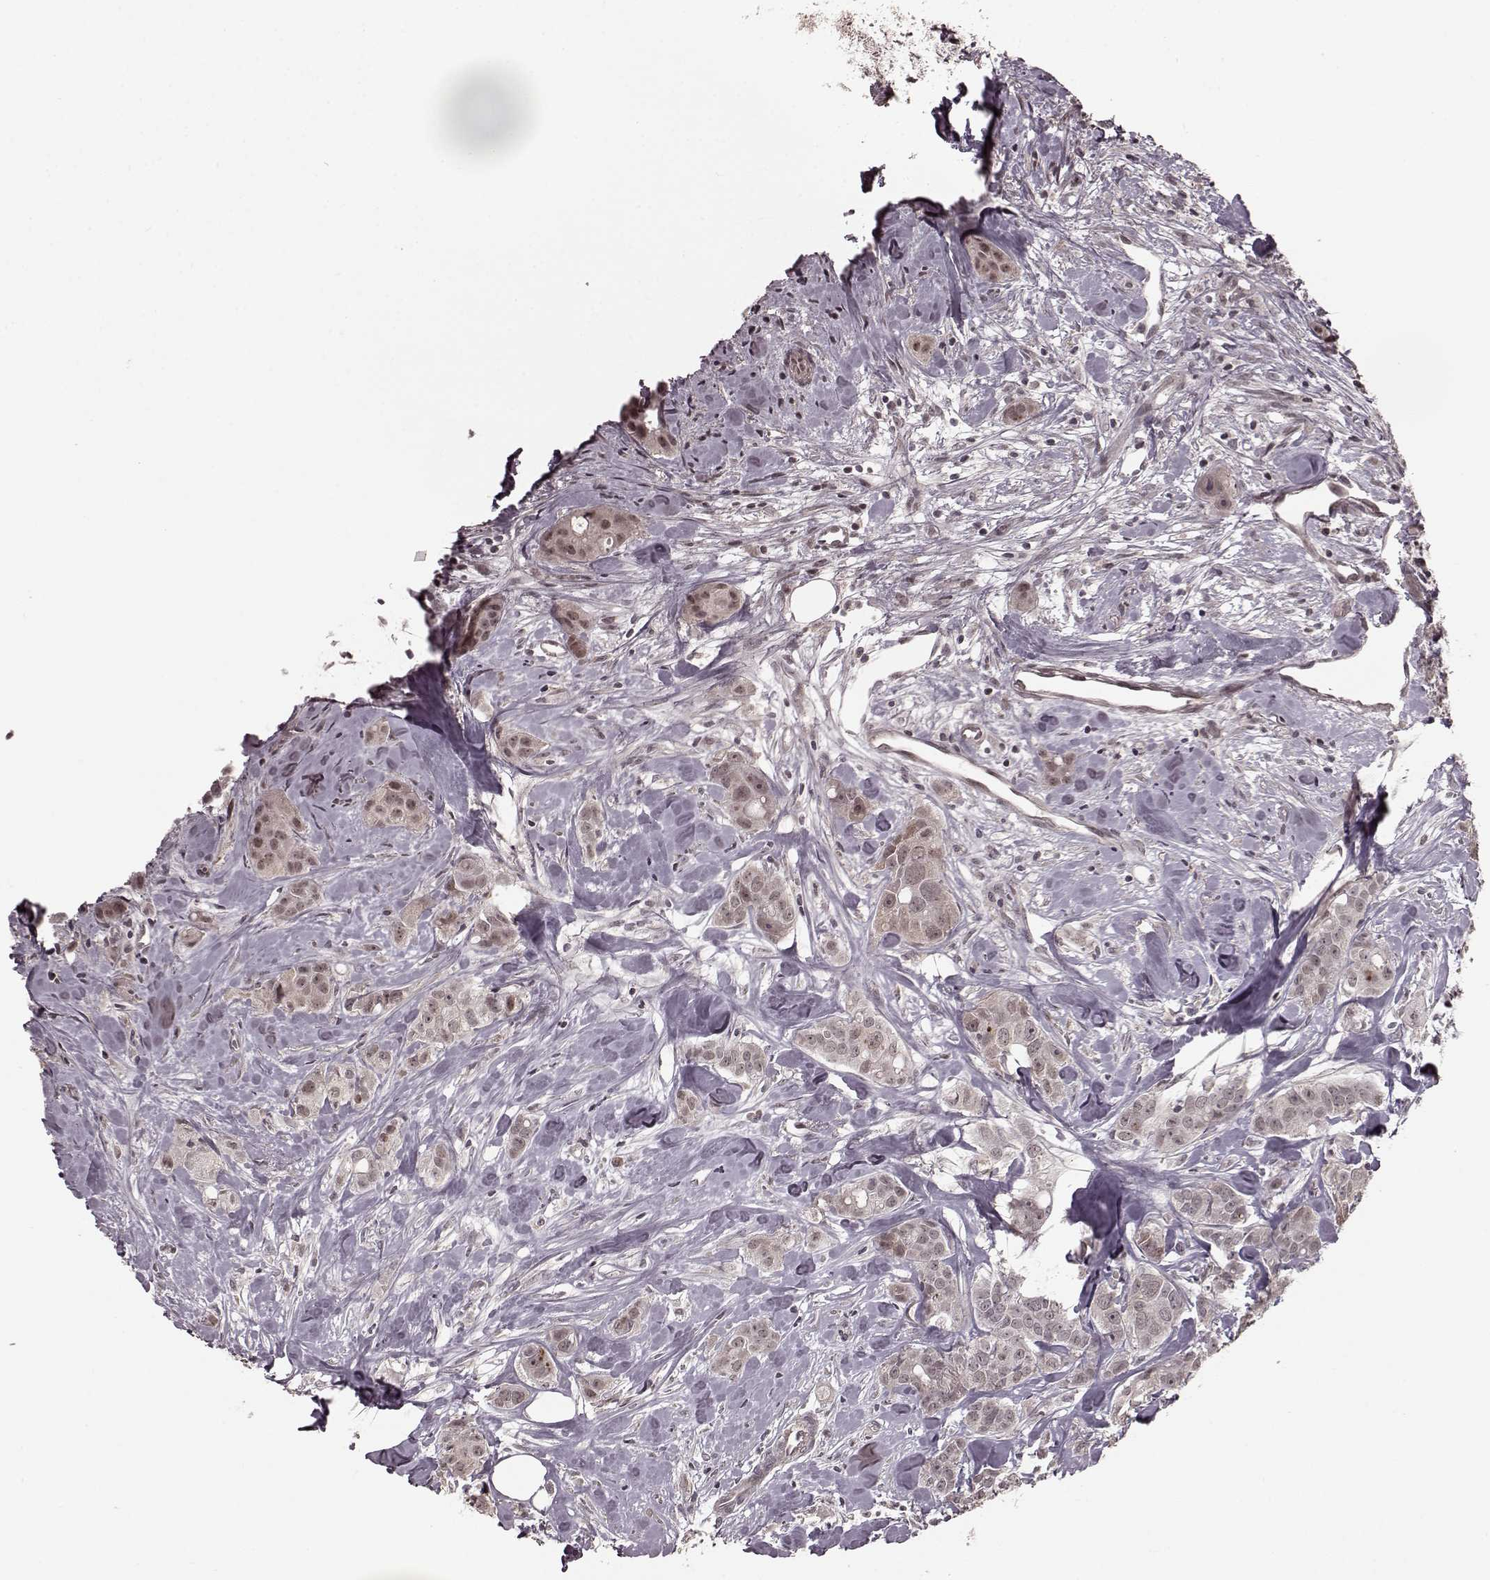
{"staining": {"intensity": "weak", "quantity": ">75%", "location": "cytoplasmic/membranous,nuclear"}, "tissue": "breast cancer", "cell_type": "Tumor cells", "image_type": "cancer", "snomed": [{"axis": "morphology", "description": "Duct carcinoma"}, {"axis": "topography", "description": "Breast"}], "caption": "Immunohistochemical staining of human breast invasive ductal carcinoma reveals weak cytoplasmic/membranous and nuclear protein positivity in about >75% of tumor cells. The staining was performed using DAB, with brown indicating positive protein expression. Nuclei are stained blue with hematoxylin.", "gene": "PLCB4", "patient": {"sex": "female", "age": 43}}